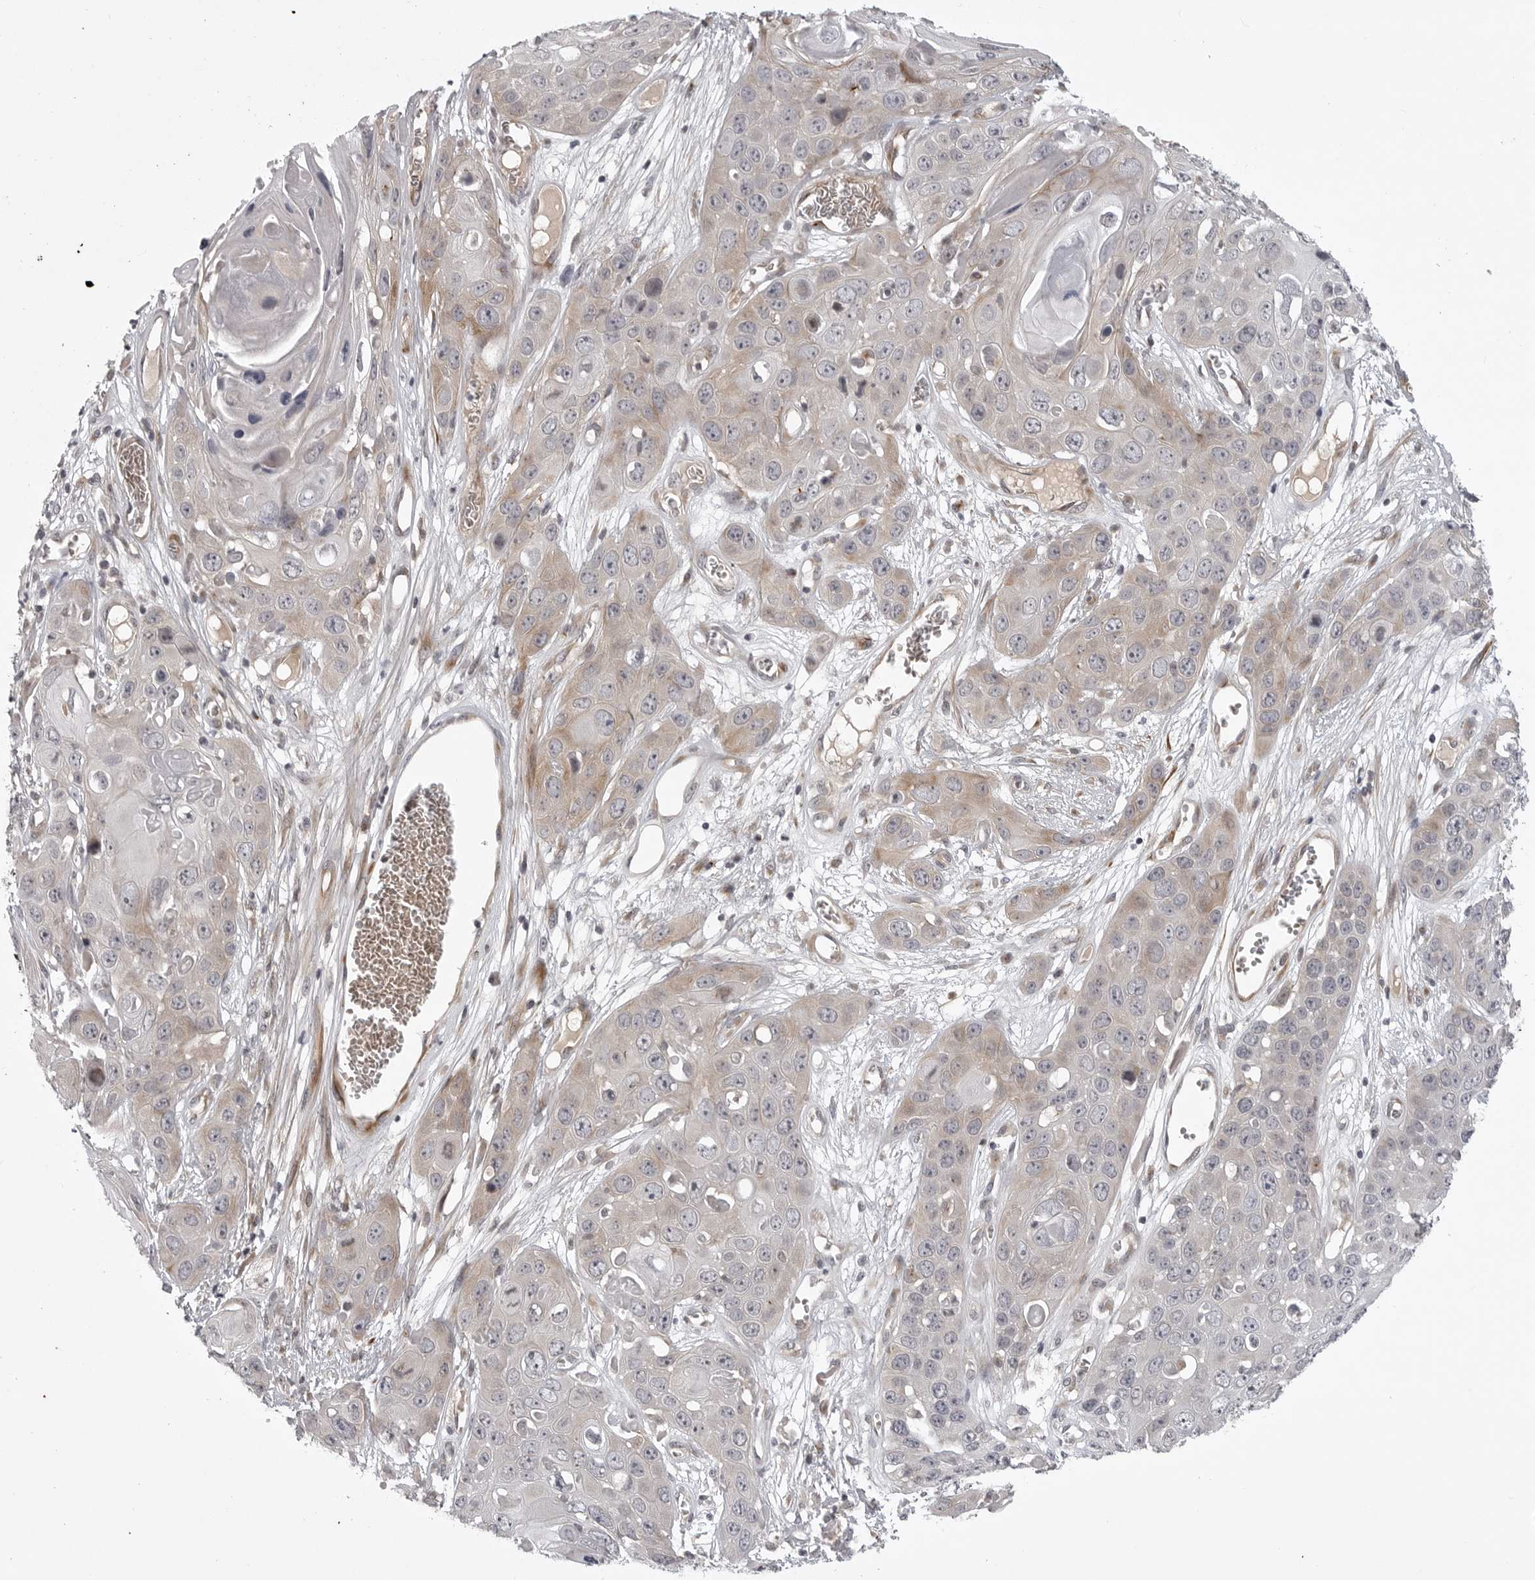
{"staining": {"intensity": "weak", "quantity": "25%-75%", "location": "cytoplasmic/membranous"}, "tissue": "skin cancer", "cell_type": "Tumor cells", "image_type": "cancer", "snomed": [{"axis": "morphology", "description": "Squamous cell carcinoma, NOS"}, {"axis": "topography", "description": "Skin"}], "caption": "A brown stain shows weak cytoplasmic/membranous expression of a protein in skin cancer tumor cells. The staining was performed using DAB (3,3'-diaminobenzidine), with brown indicating positive protein expression. Nuclei are stained blue with hematoxylin.", "gene": "CD300LD", "patient": {"sex": "male", "age": 55}}